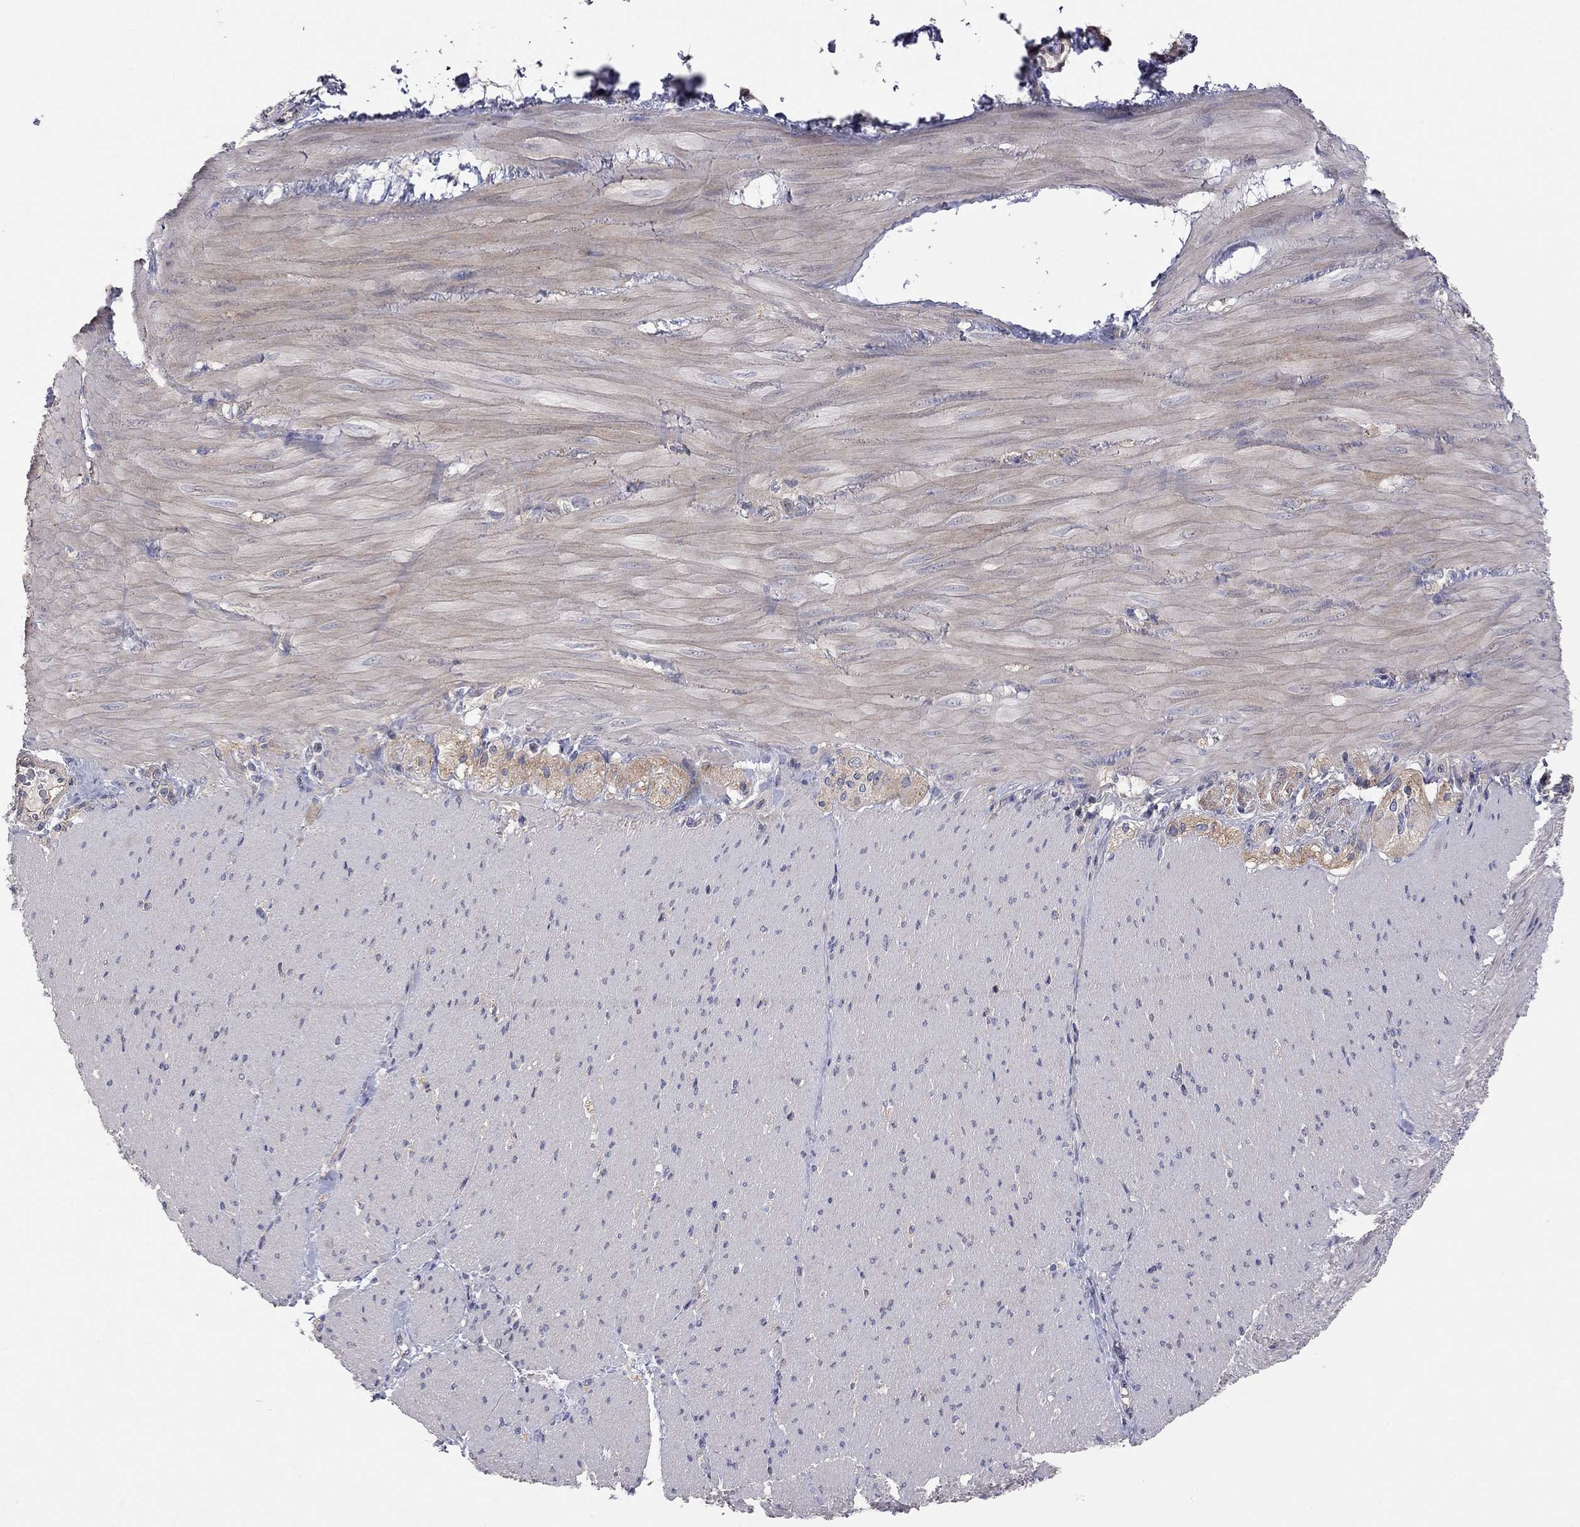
{"staining": {"intensity": "negative", "quantity": "none", "location": "none"}, "tissue": "adipose tissue", "cell_type": "Adipocytes", "image_type": "normal", "snomed": [{"axis": "morphology", "description": "Normal tissue, NOS"}, {"axis": "topography", "description": "Smooth muscle"}, {"axis": "topography", "description": "Duodenum"}, {"axis": "topography", "description": "Peripheral nerve tissue"}], "caption": "Immunohistochemistry (IHC) micrograph of unremarkable adipose tissue stained for a protein (brown), which reveals no positivity in adipocytes.", "gene": "KCNB1", "patient": {"sex": "female", "age": 61}}